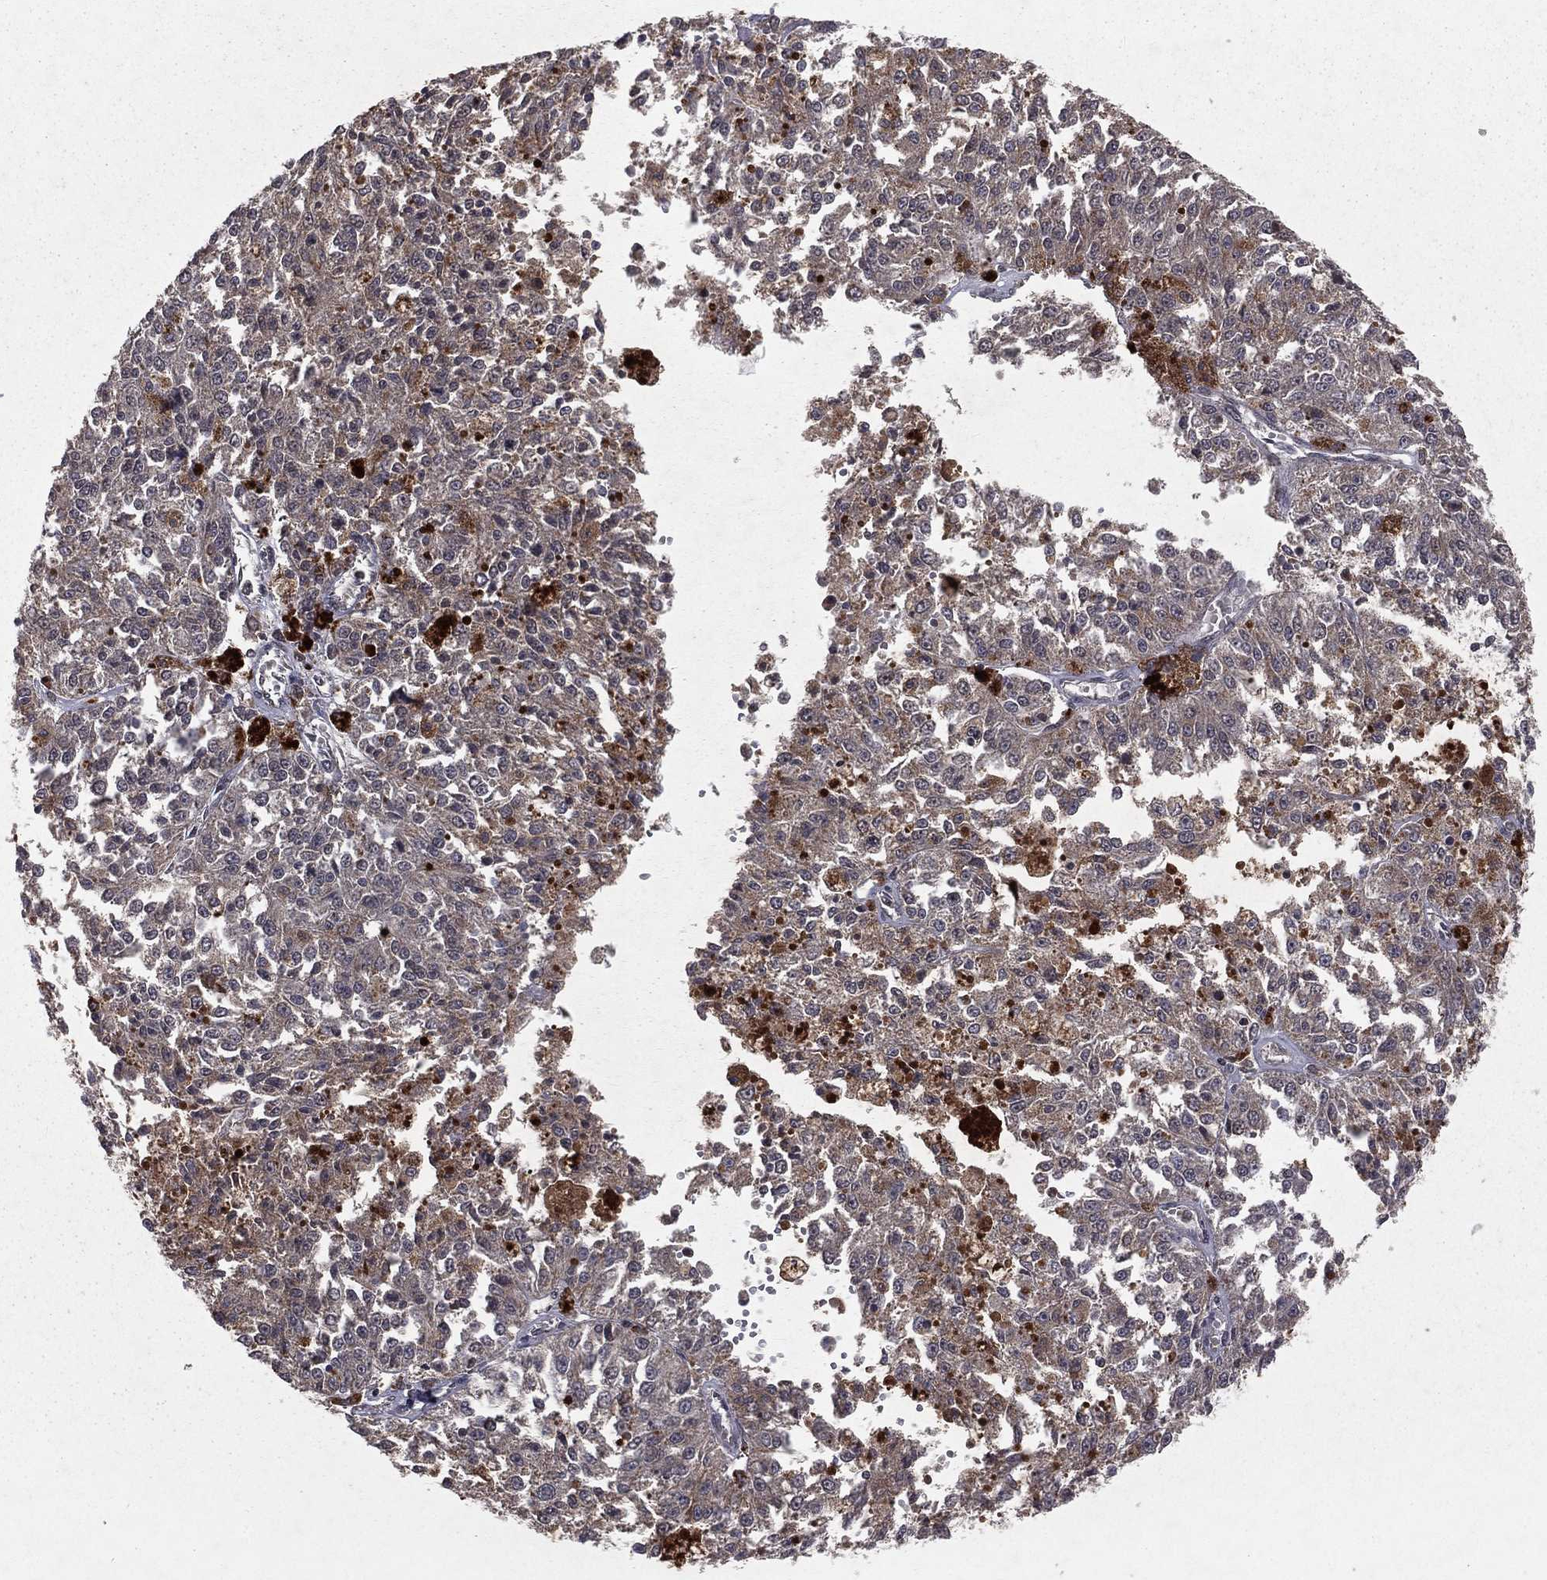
{"staining": {"intensity": "weak", "quantity": "<25%", "location": "cytoplasmic/membranous"}, "tissue": "melanoma", "cell_type": "Tumor cells", "image_type": "cancer", "snomed": [{"axis": "morphology", "description": "Malignant melanoma, Metastatic site"}, {"axis": "topography", "description": "Lymph node"}], "caption": "The IHC micrograph has no significant staining in tumor cells of malignant melanoma (metastatic site) tissue.", "gene": "ZDHHC15", "patient": {"sex": "female", "age": 64}}